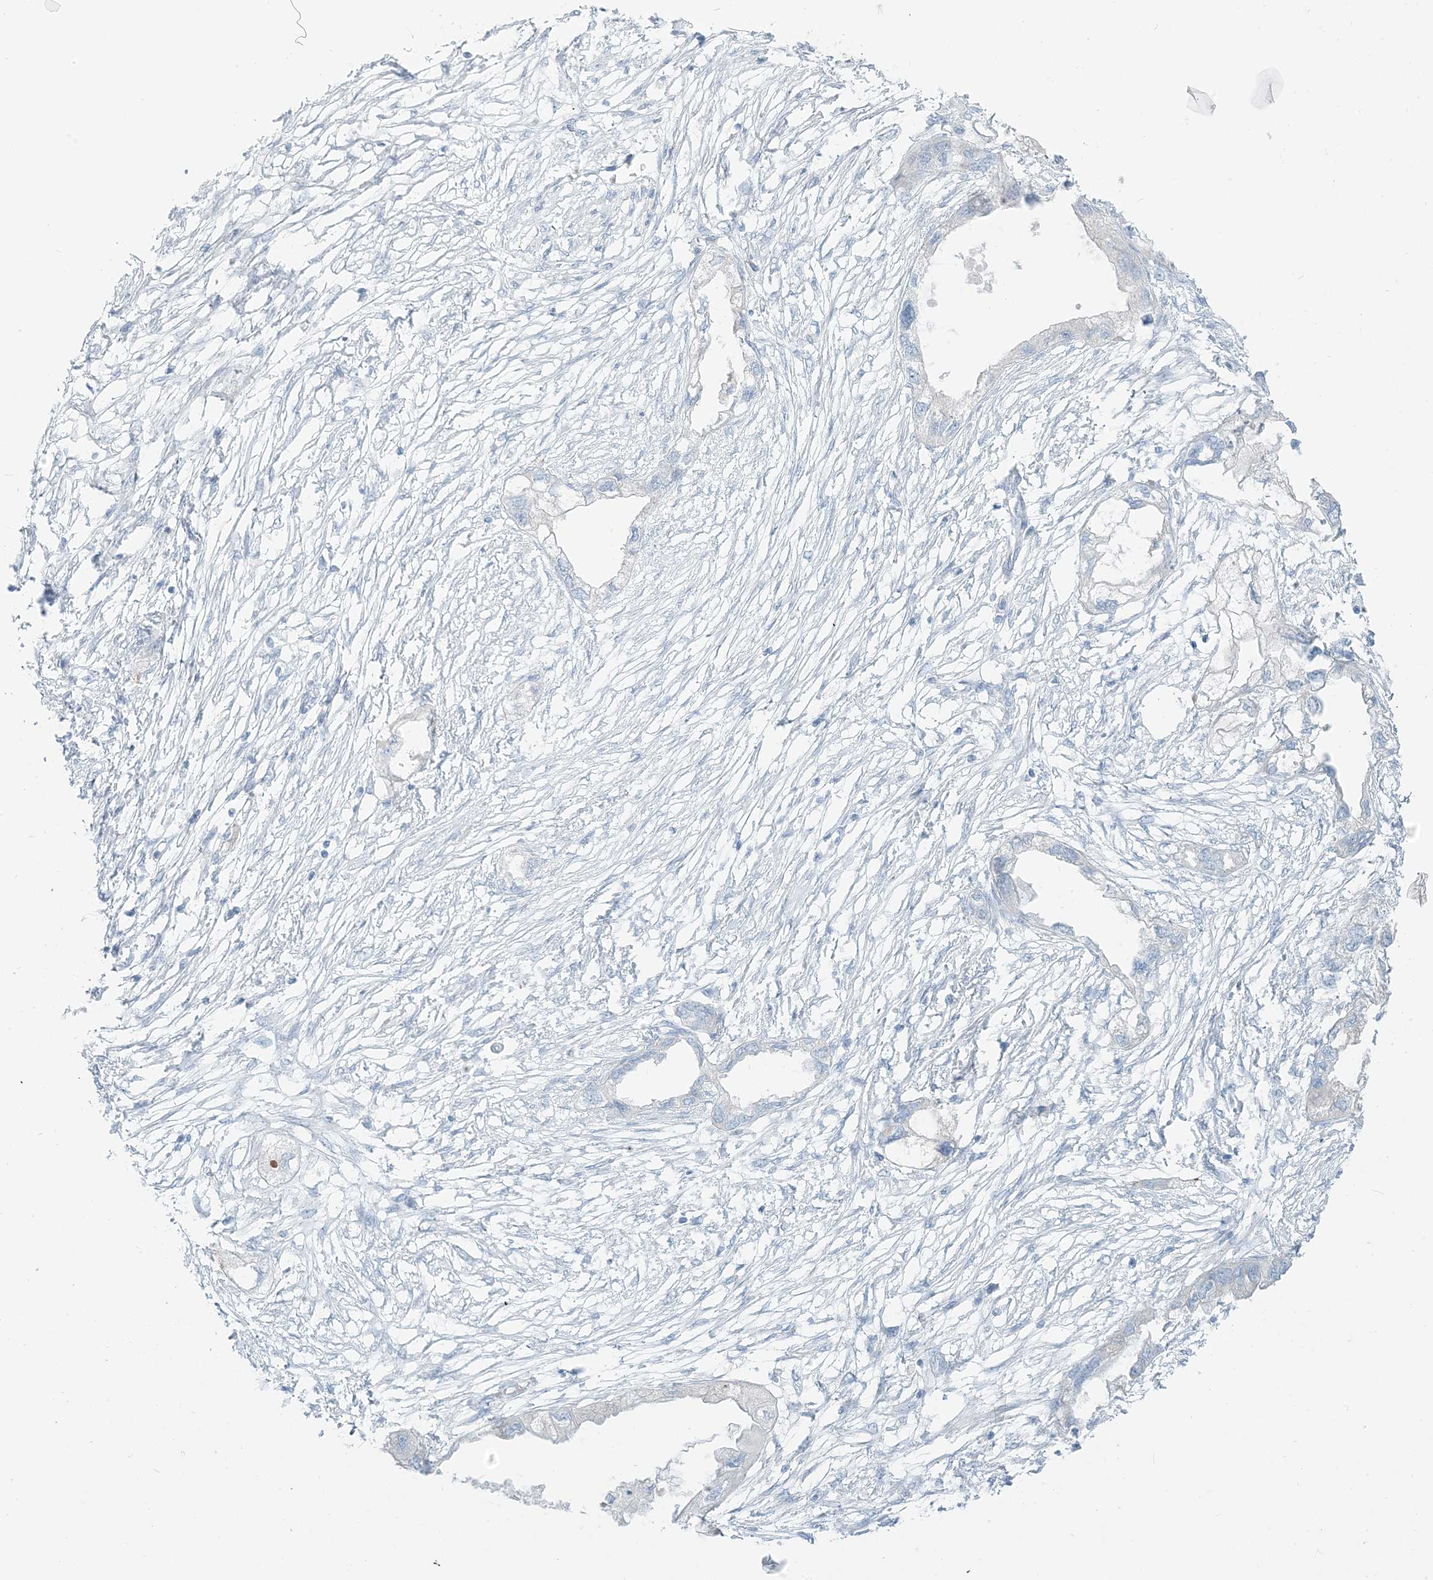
{"staining": {"intensity": "negative", "quantity": "none", "location": "none"}, "tissue": "endometrial cancer", "cell_type": "Tumor cells", "image_type": "cancer", "snomed": [{"axis": "morphology", "description": "Adenocarcinoma, NOS"}, {"axis": "morphology", "description": "Adenocarcinoma, metastatic, NOS"}, {"axis": "topography", "description": "Adipose tissue"}, {"axis": "topography", "description": "Endometrium"}], "caption": "High magnification brightfield microscopy of endometrial cancer stained with DAB (brown) and counterstained with hematoxylin (blue): tumor cells show no significant positivity.", "gene": "SCML1", "patient": {"sex": "female", "age": 67}}